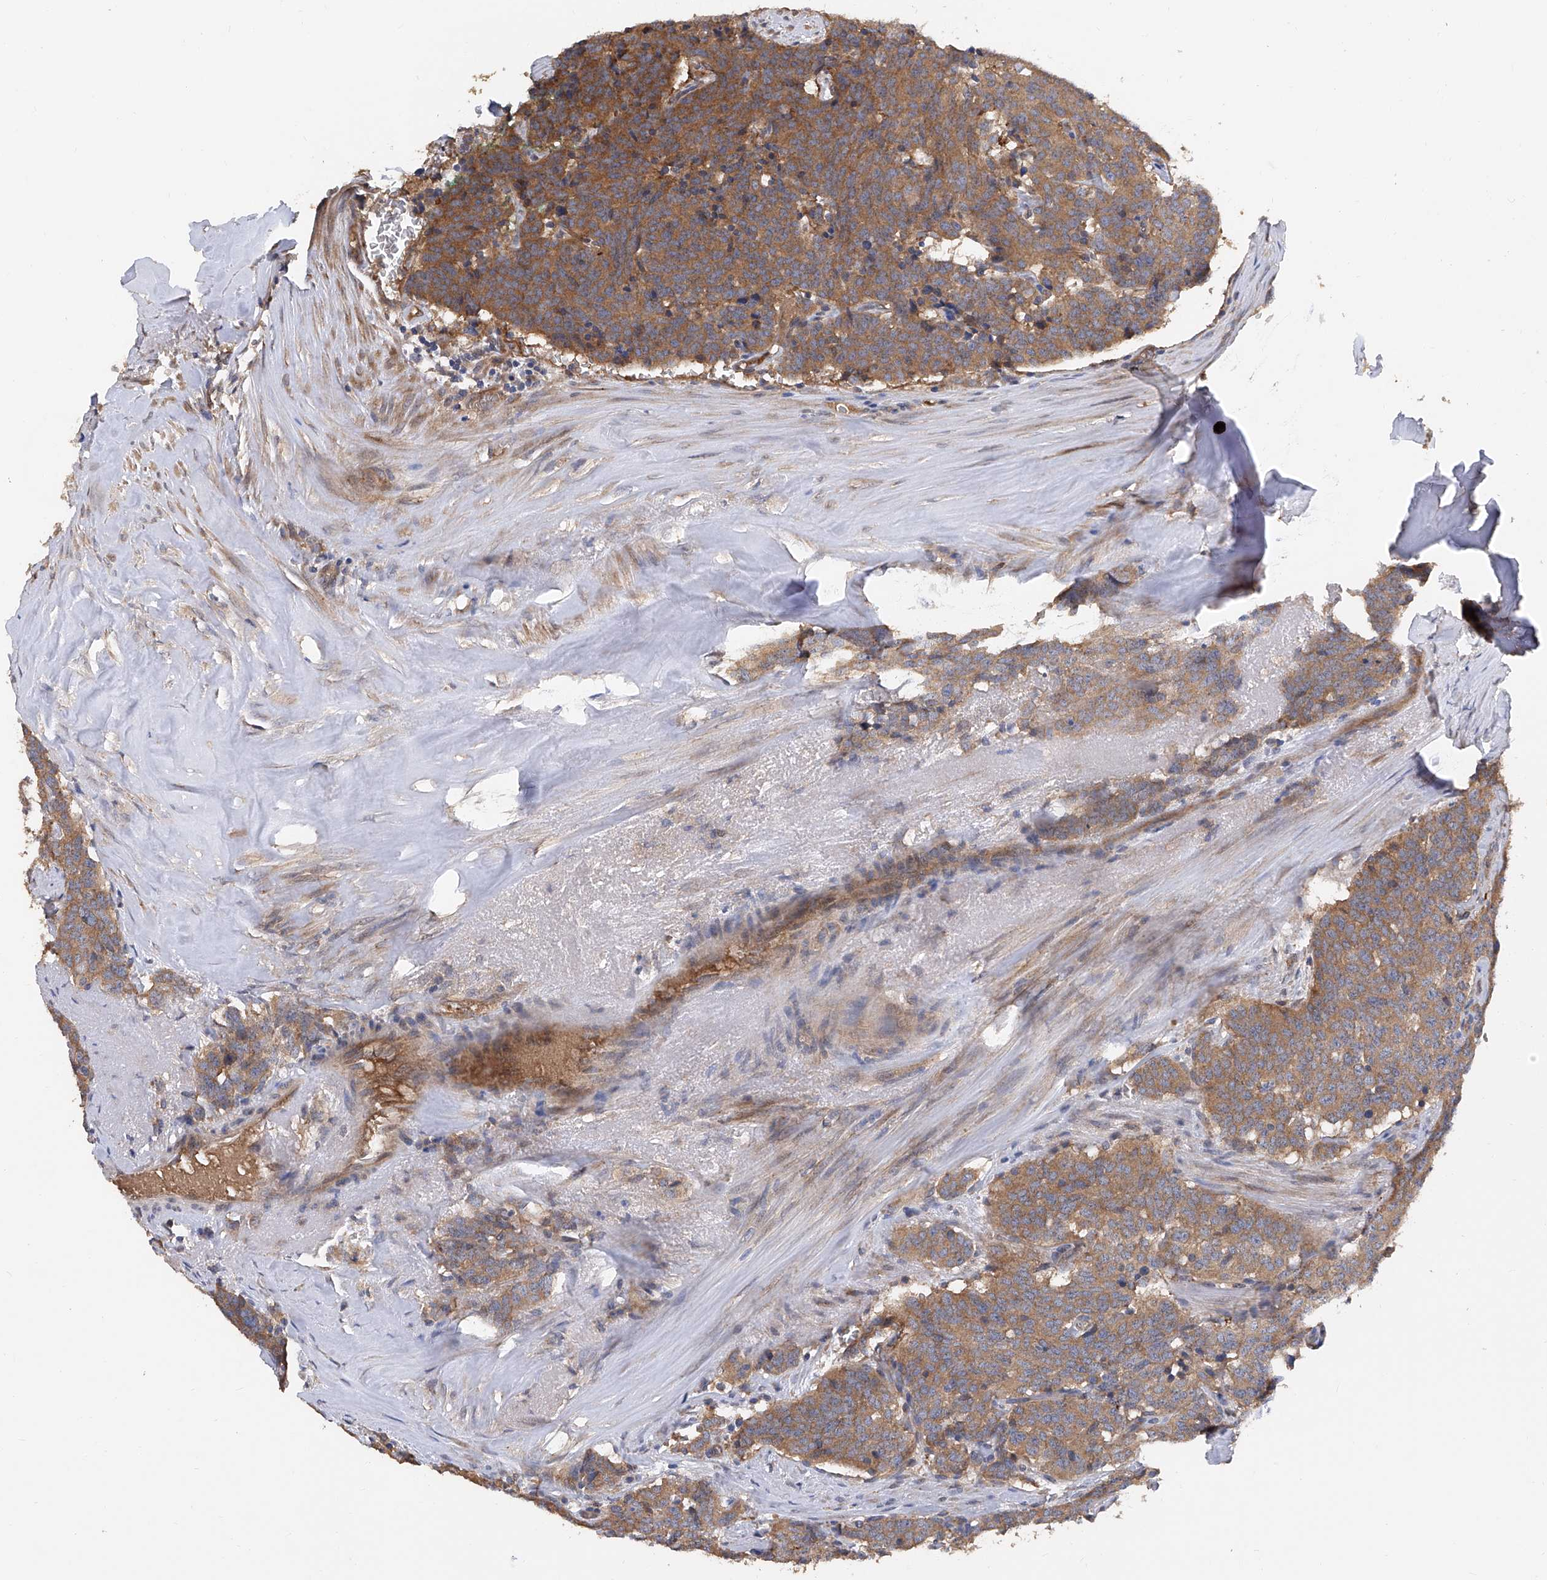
{"staining": {"intensity": "moderate", "quantity": ">75%", "location": "cytoplasmic/membranous"}, "tissue": "carcinoid", "cell_type": "Tumor cells", "image_type": "cancer", "snomed": [{"axis": "morphology", "description": "Carcinoid, malignant, NOS"}, {"axis": "topography", "description": "Lung"}], "caption": "Carcinoid (malignant) stained with DAB IHC reveals medium levels of moderate cytoplasmic/membranous expression in about >75% of tumor cells.", "gene": "PTK2", "patient": {"sex": "female", "age": 46}}